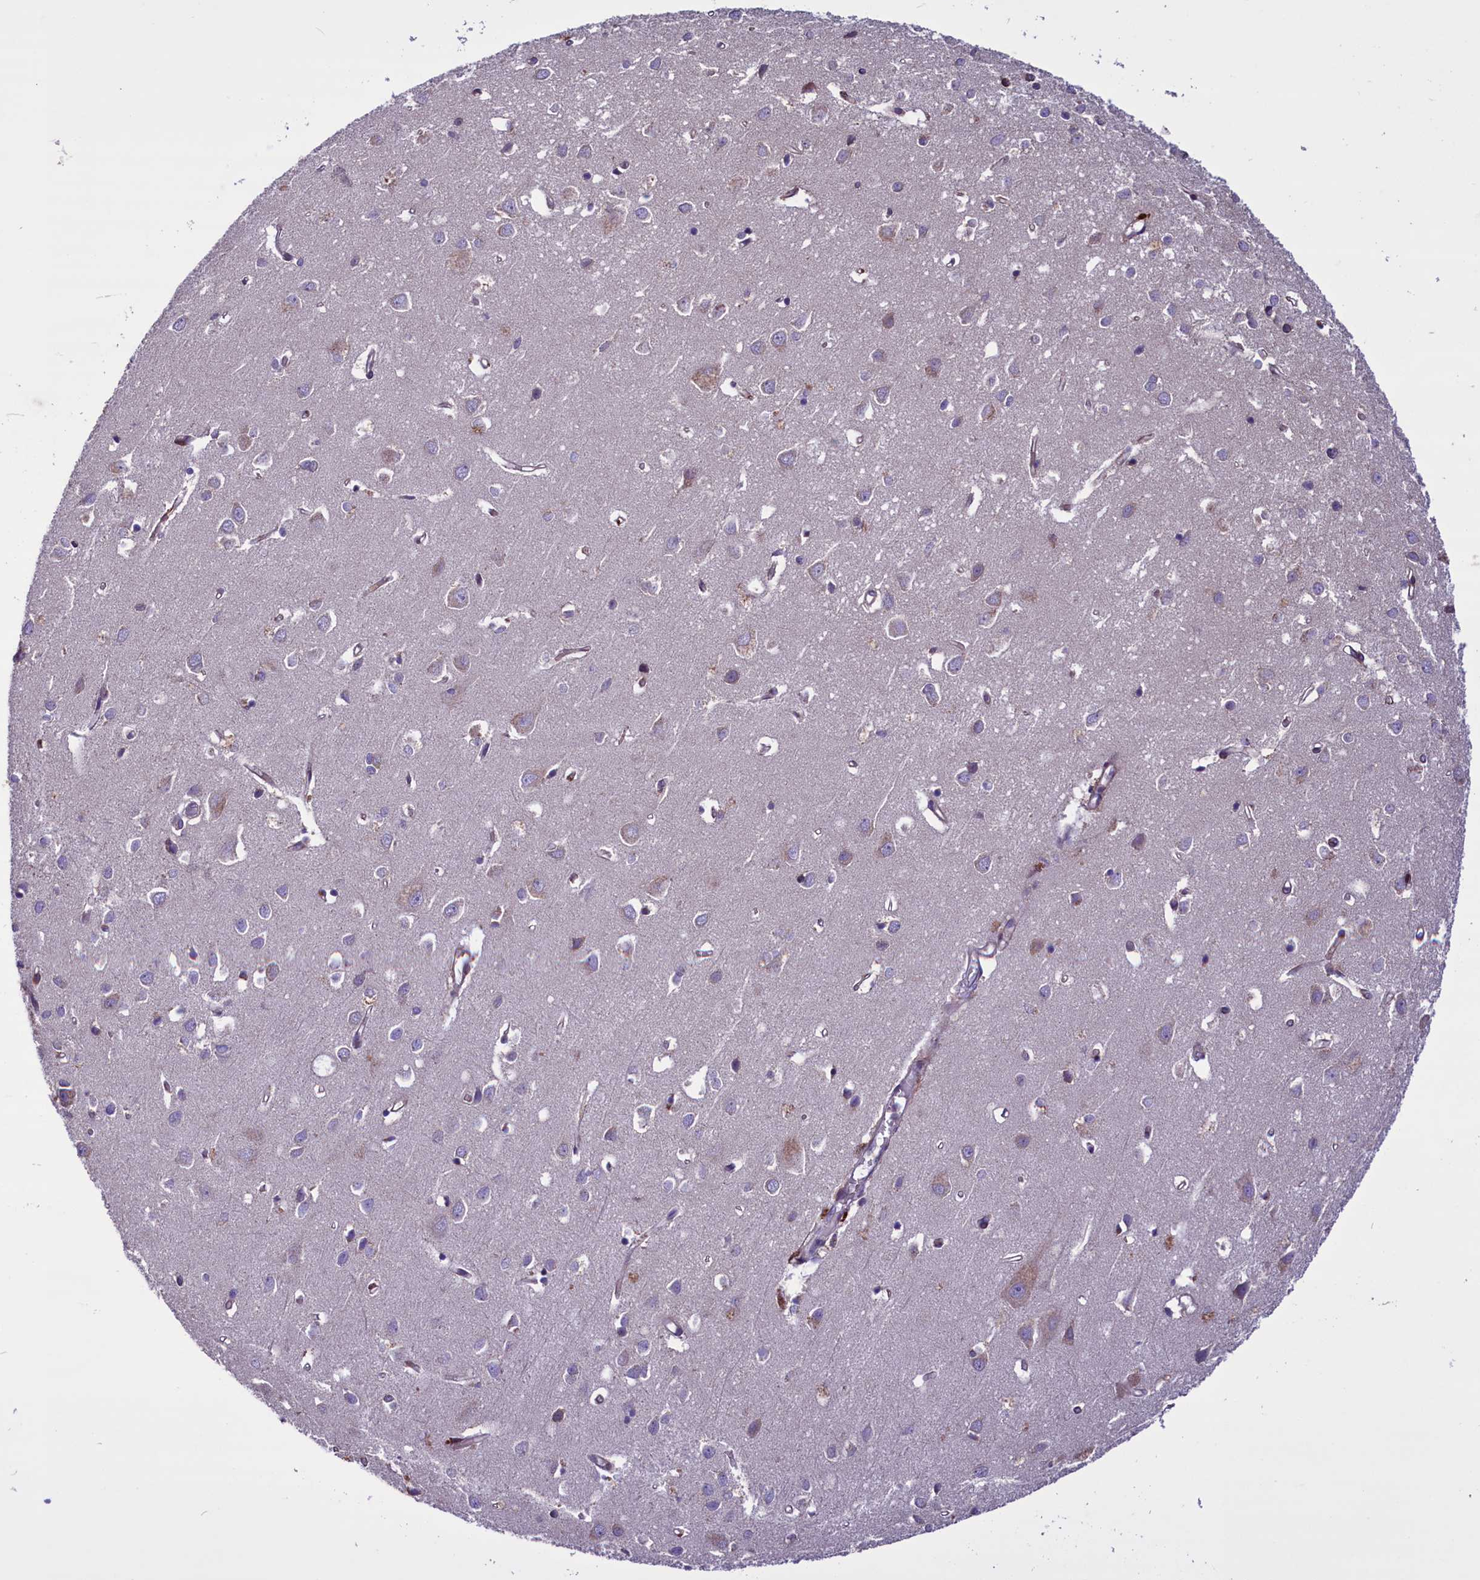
{"staining": {"intensity": "moderate", "quantity": "25%-75%", "location": "cytoplasmic/membranous"}, "tissue": "cerebral cortex", "cell_type": "Endothelial cells", "image_type": "normal", "snomed": [{"axis": "morphology", "description": "Normal tissue, NOS"}, {"axis": "topography", "description": "Cerebral cortex"}], "caption": "This micrograph shows immunohistochemistry staining of benign cerebral cortex, with medium moderate cytoplasmic/membranous staining in about 25%-75% of endothelial cells.", "gene": "MIEF2", "patient": {"sex": "female", "age": 64}}